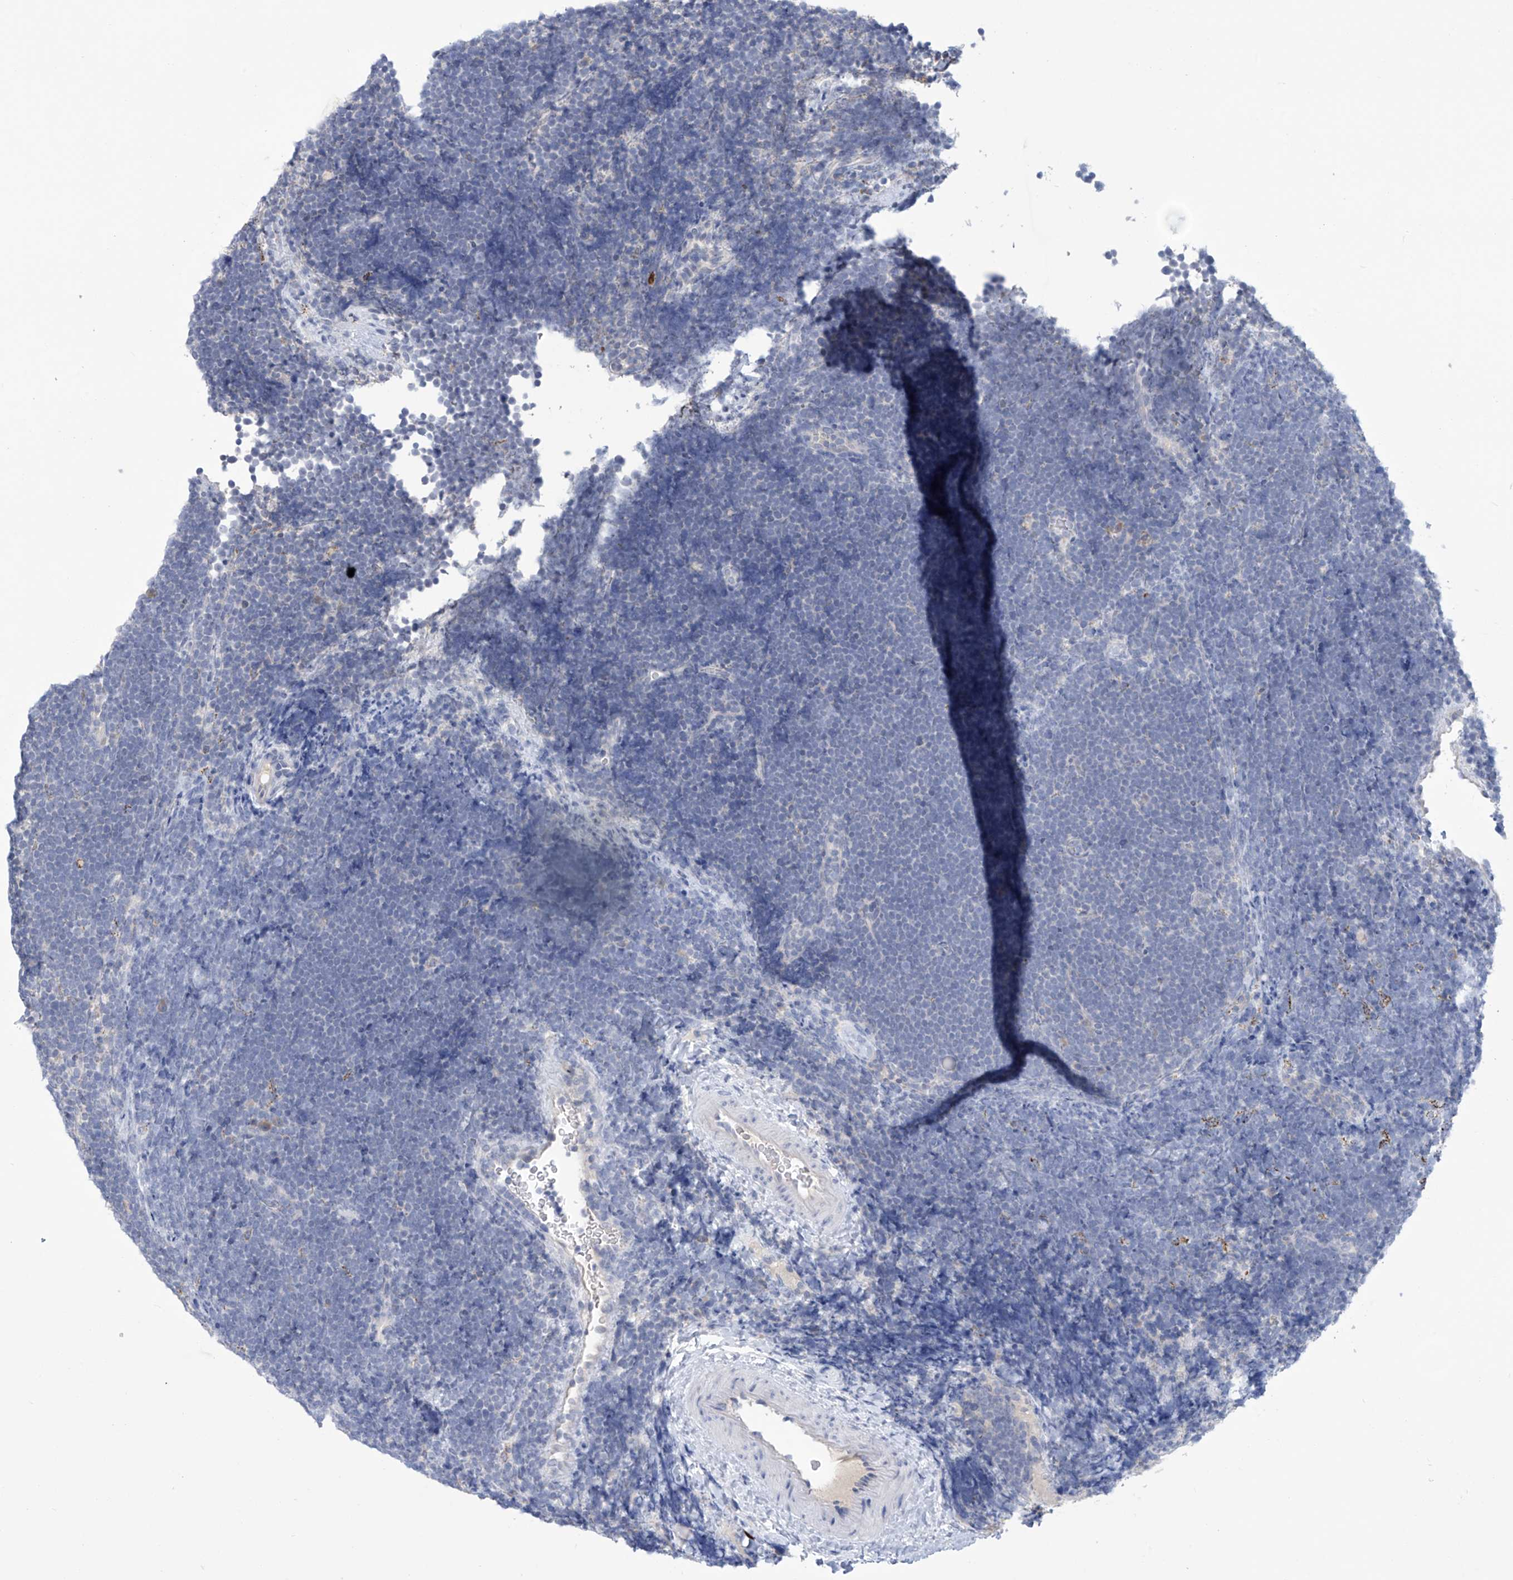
{"staining": {"intensity": "negative", "quantity": "none", "location": "none"}, "tissue": "lymphoma", "cell_type": "Tumor cells", "image_type": "cancer", "snomed": [{"axis": "morphology", "description": "Malignant lymphoma, non-Hodgkin's type, High grade"}, {"axis": "topography", "description": "Lymph node"}], "caption": "Tumor cells are negative for protein expression in human lymphoma.", "gene": "IBA57", "patient": {"sex": "male", "age": 13}}